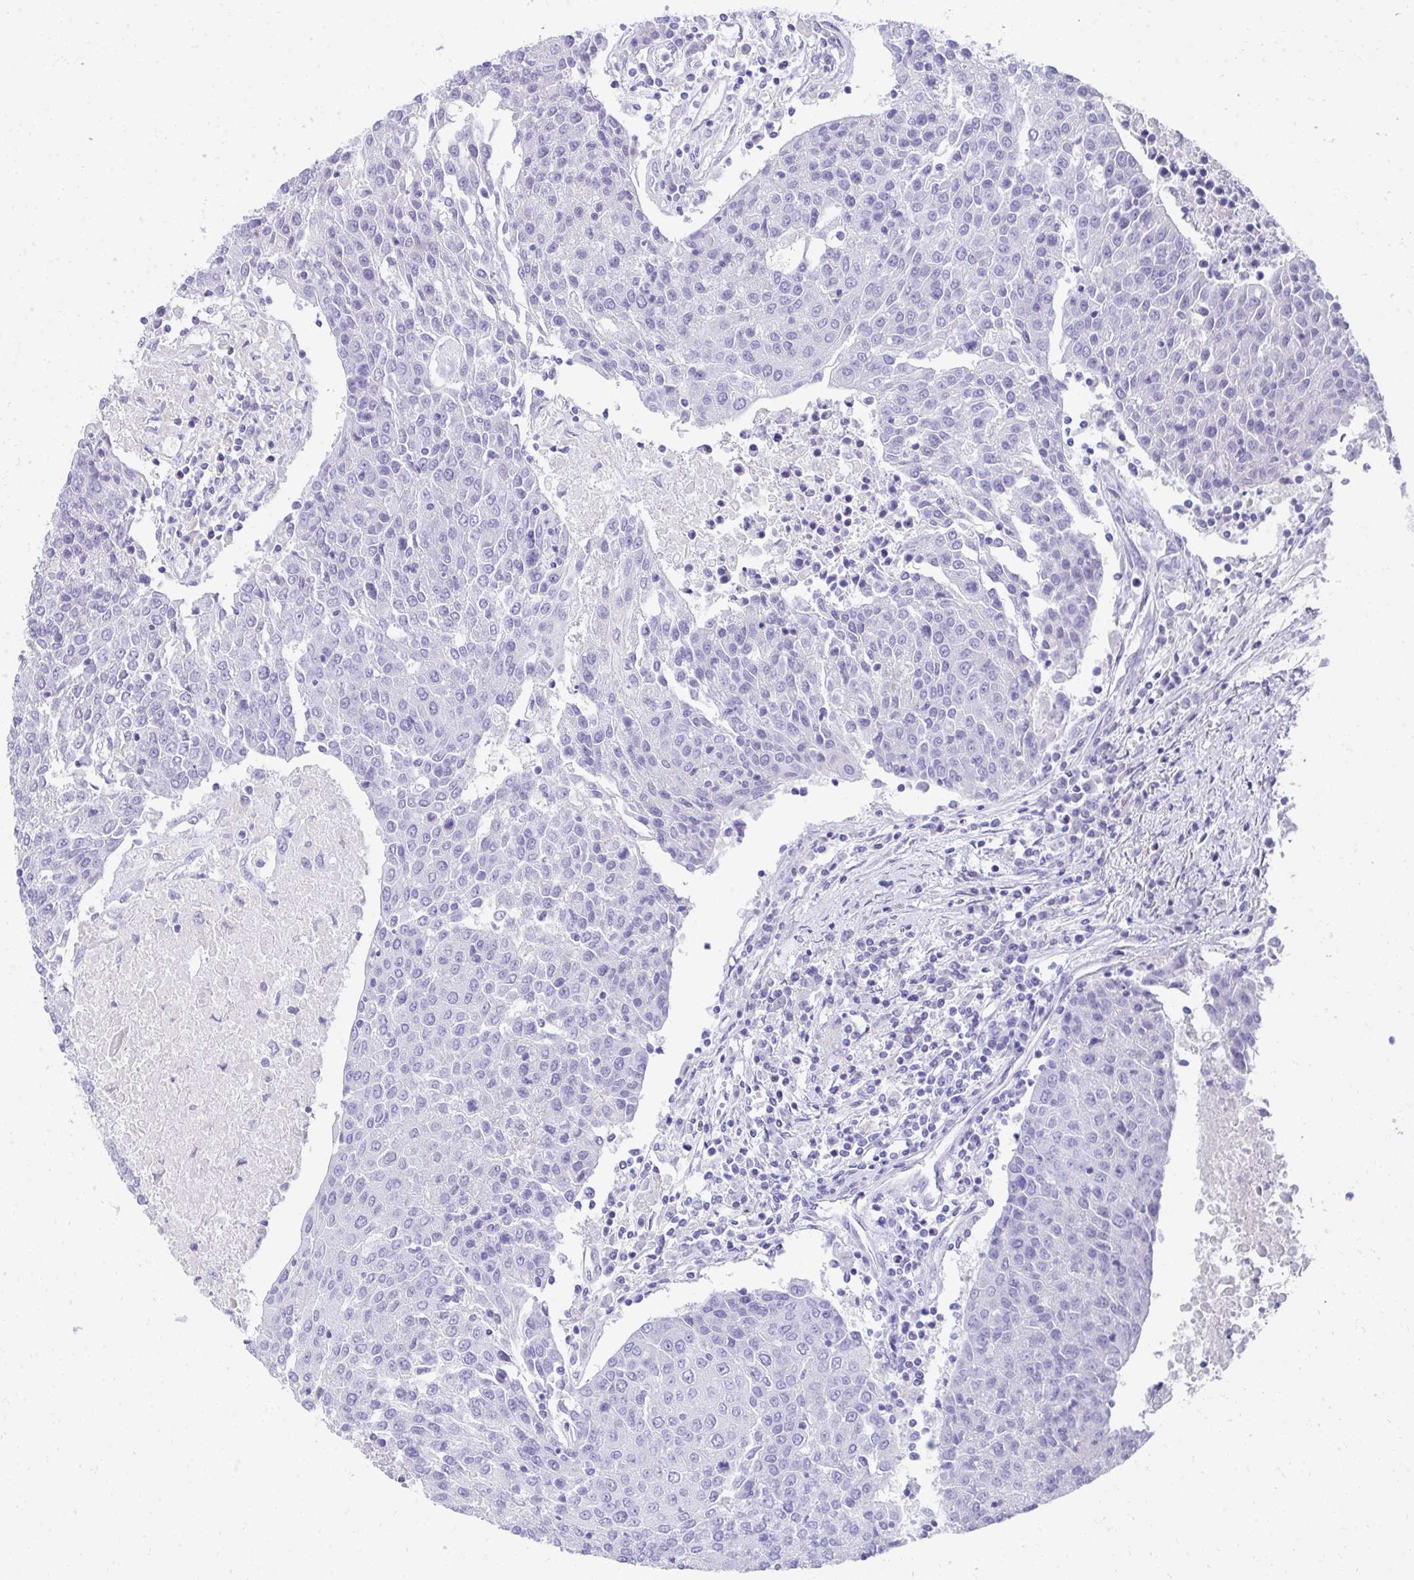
{"staining": {"intensity": "negative", "quantity": "none", "location": "none"}, "tissue": "urothelial cancer", "cell_type": "Tumor cells", "image_type": "cancer", "snomed": [{"axis": "morphology", "description": "Urothelial carcinoma, High grade"}, {"axis": "topography", "description": "Urinary bladder"}], "caption": "A high-resolution photomicrograph shows IHC staining of urothelial cancer, which reveals no significant expression in tumor cells. (Stains: DAB (3,3'-diaminobenzidine) IHC with hematoxylin counter stain, Microscopy: brightfield microscopy at high magnification).", "gene": "SEC14L3", "patient": {"sex": "female", "age": 85}}